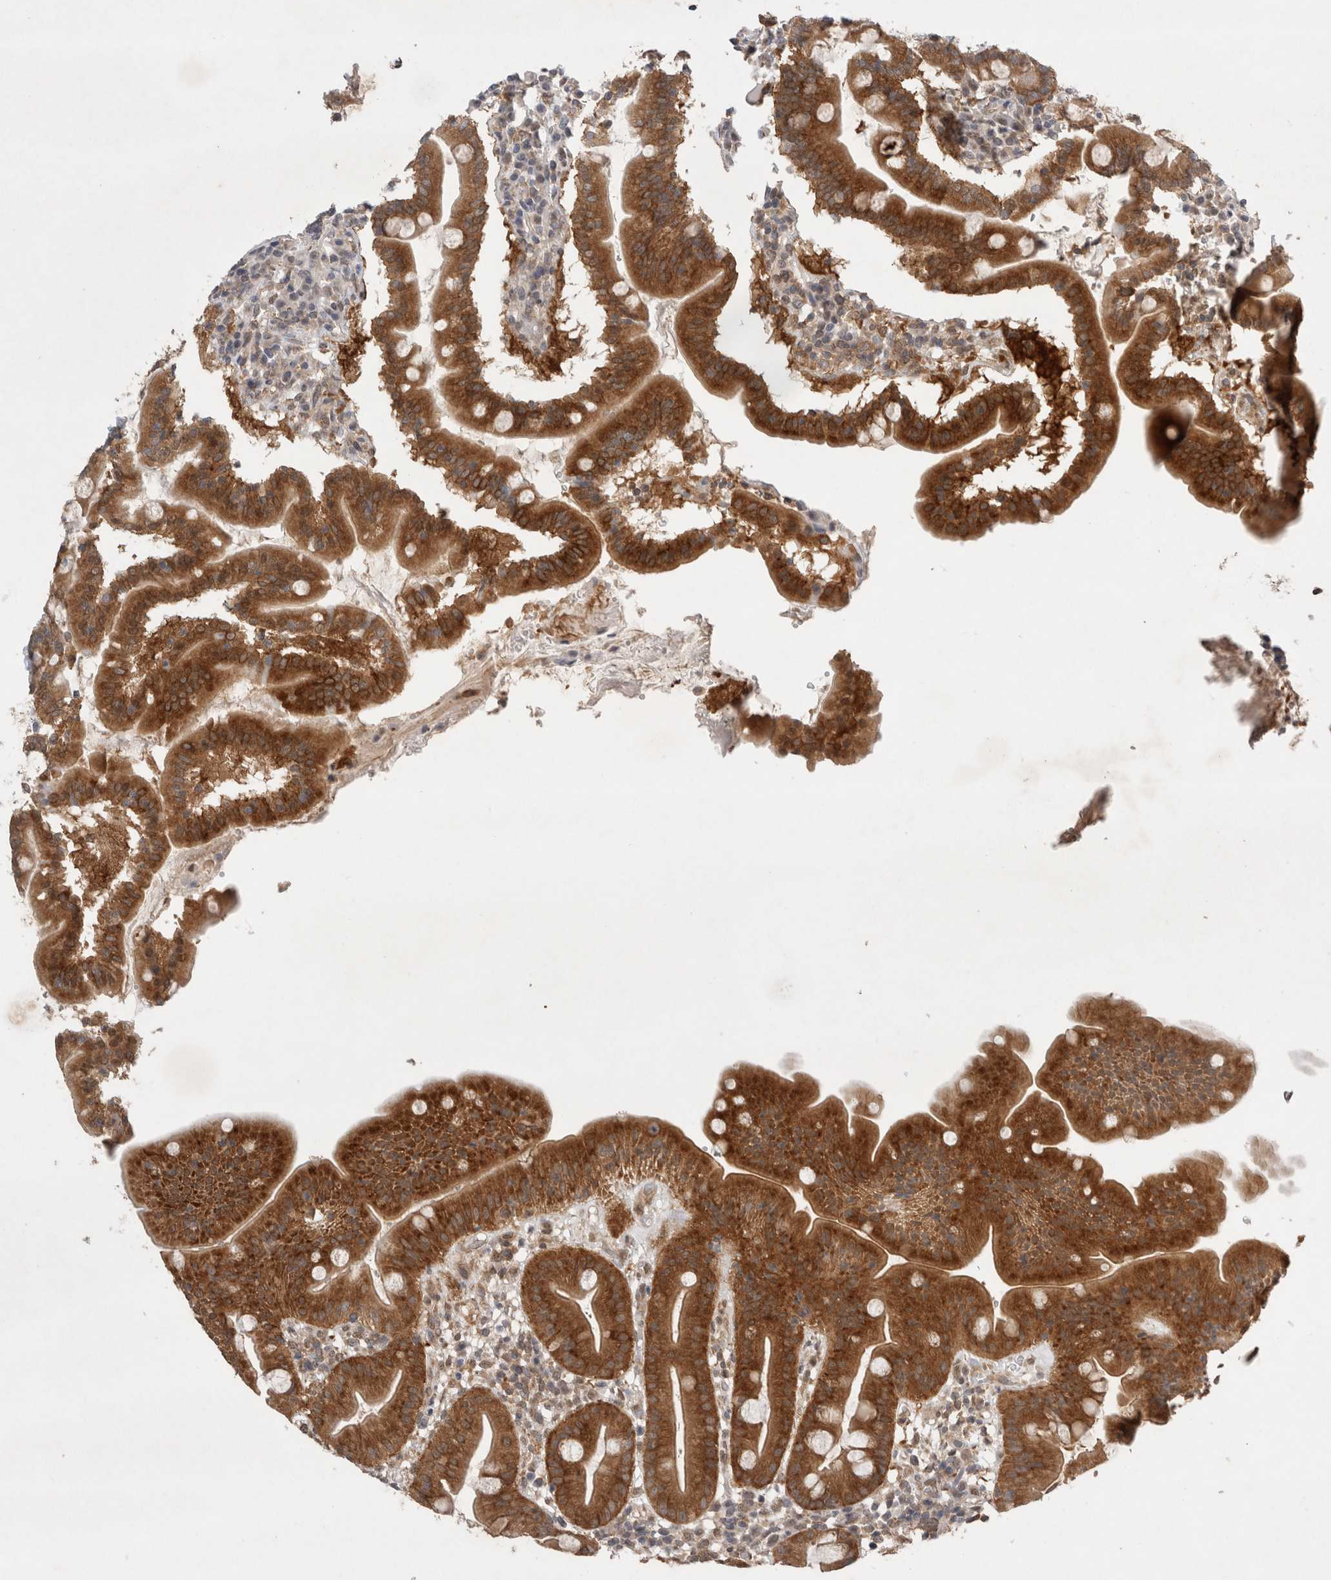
{"staining": {"intensity": "strong", "quantity": ">75%", "location": "cytoplasmic/membranous"}, "tissue": "duodenum", "cell_type": "Glandular cells", "image_type": "normal", "snomed": [{"axis": "morphology", "description": "Normal tissue, NOS"}, {"axis": "topography", "description": "Duodenum"}], "caption": "Protein staining displays strong cytoplasmic/membranous staining in about >75% of glandular cells in benign duodenum. Nuclei are stained in blue.", "gene": "WIPF2", "patient": {"sex": "male", "age": 50}}